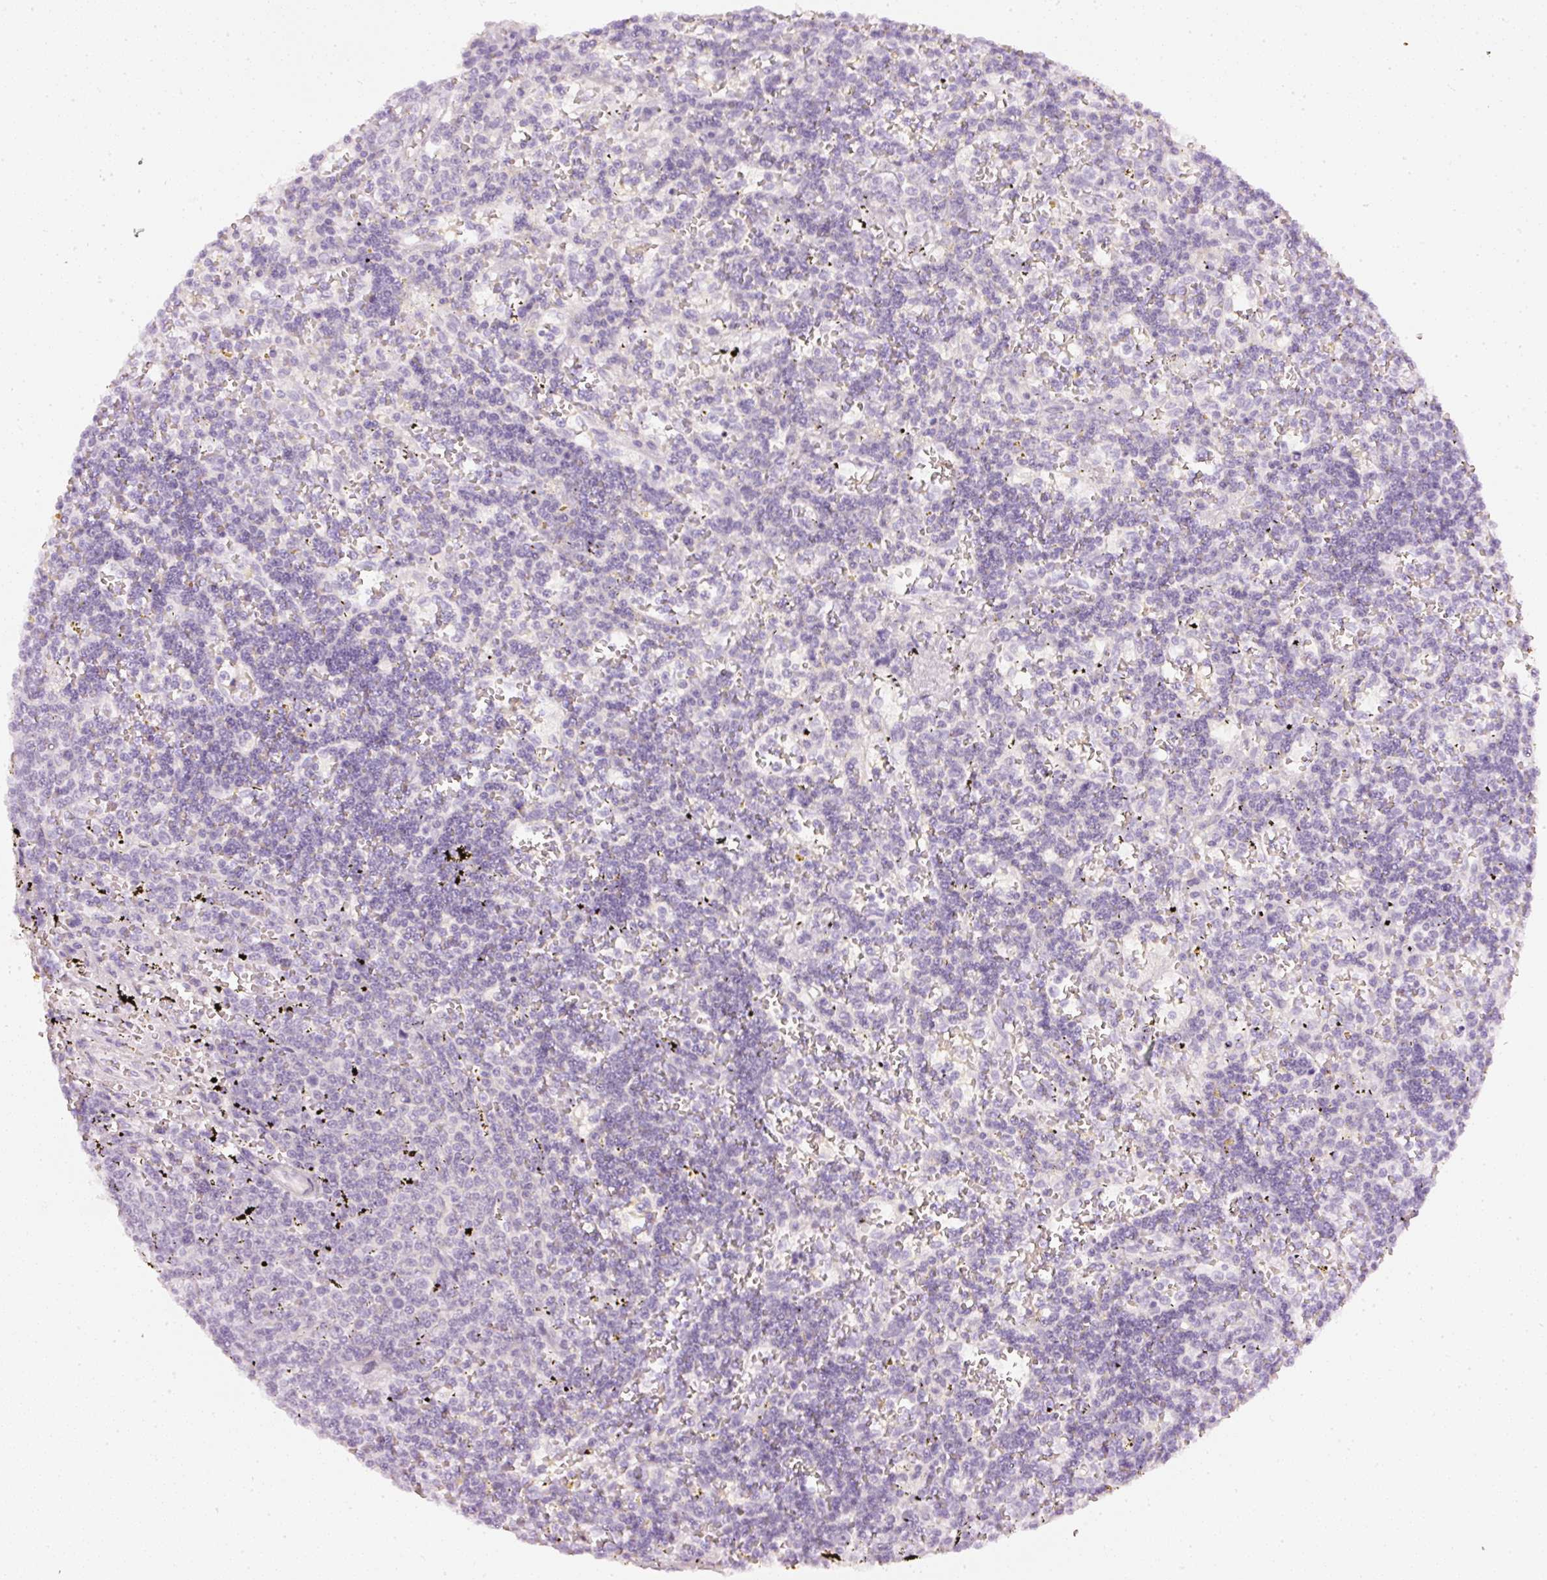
{"staining": {"intensity": "negative", "quantity": "none", "location": "none"}, "tissue": "lymphoma", "cell_type": "Tumor cells", "image_type": "cancer", "snomed": [{"axis": "morphology", "description": "Malignant lymphoma, non-Hodgkin's type, Low grade"}, {"axis": "topography", "description": "Spleen"}], "caption": "Lymphoma was stained to show a protein in brown. There is no significant positivity in tumor cells. Brightfield microscopy of immunohistochemistry stained with DAB (brown) and hematoxylin (blue), captured at high magnification.", "gene": "CNP", "patient": {"sex": "male", "age": 60}}